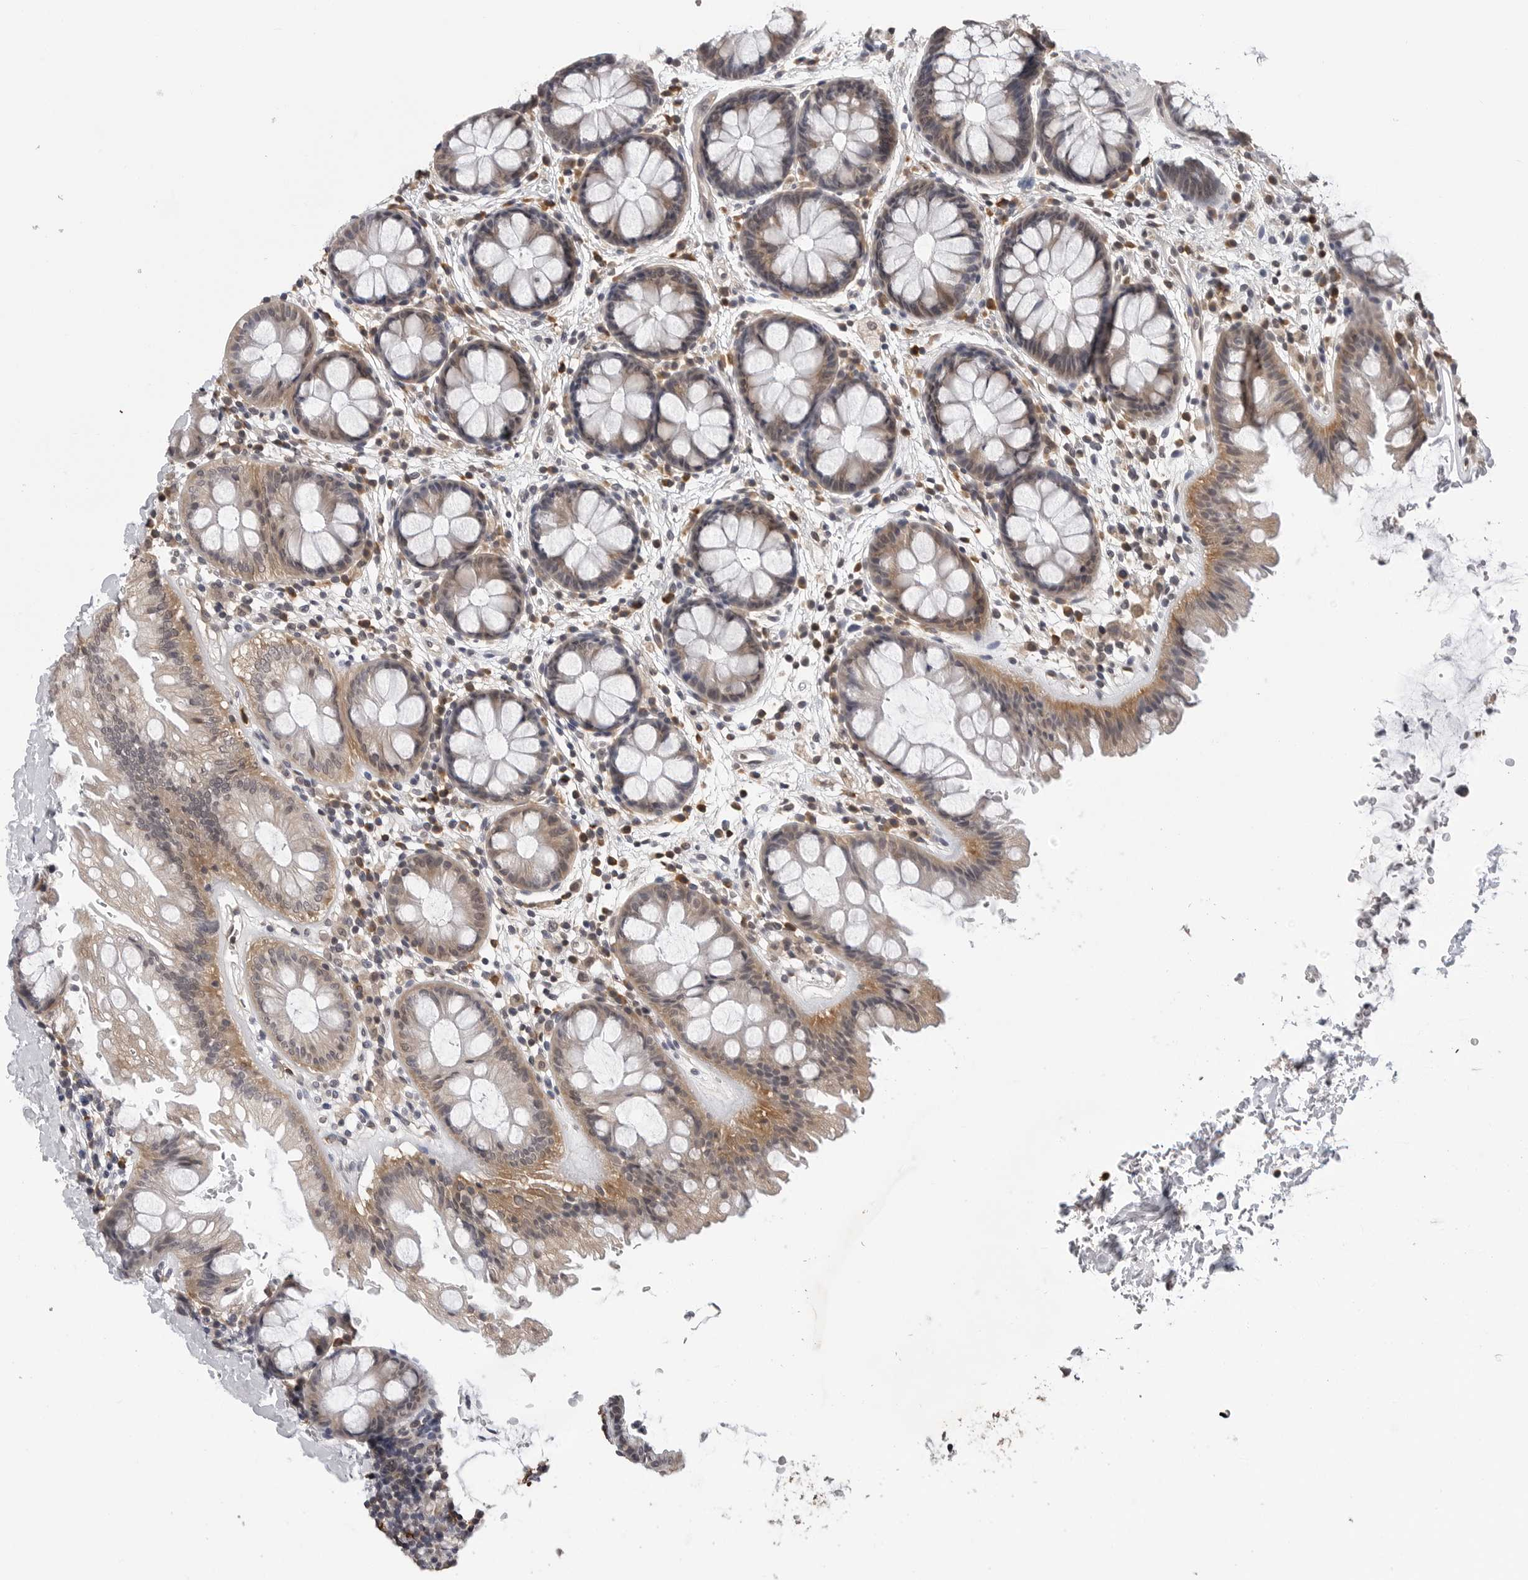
{"staining": {"intensity": "weak", "quantity": ">75%", "location": "cytoplasmic/membranous,nuclear"}, "tissue": "colon", "cell_type": "Endothelial cells", "image_type": "normal", "snomed": [{"axis": "morphology", "description": "Normal tissue, NOS"}, {"axis": "topography", "description": "Colon"}], "caption": "The immunohistochemical stain labels weak cytoplasmic/membranous,nuclear expression in endothelial cells of normal colon. Nuclei are stained in blue.", "gene": "TRMT13", "patient": {"sex": "female", "age": 62}}